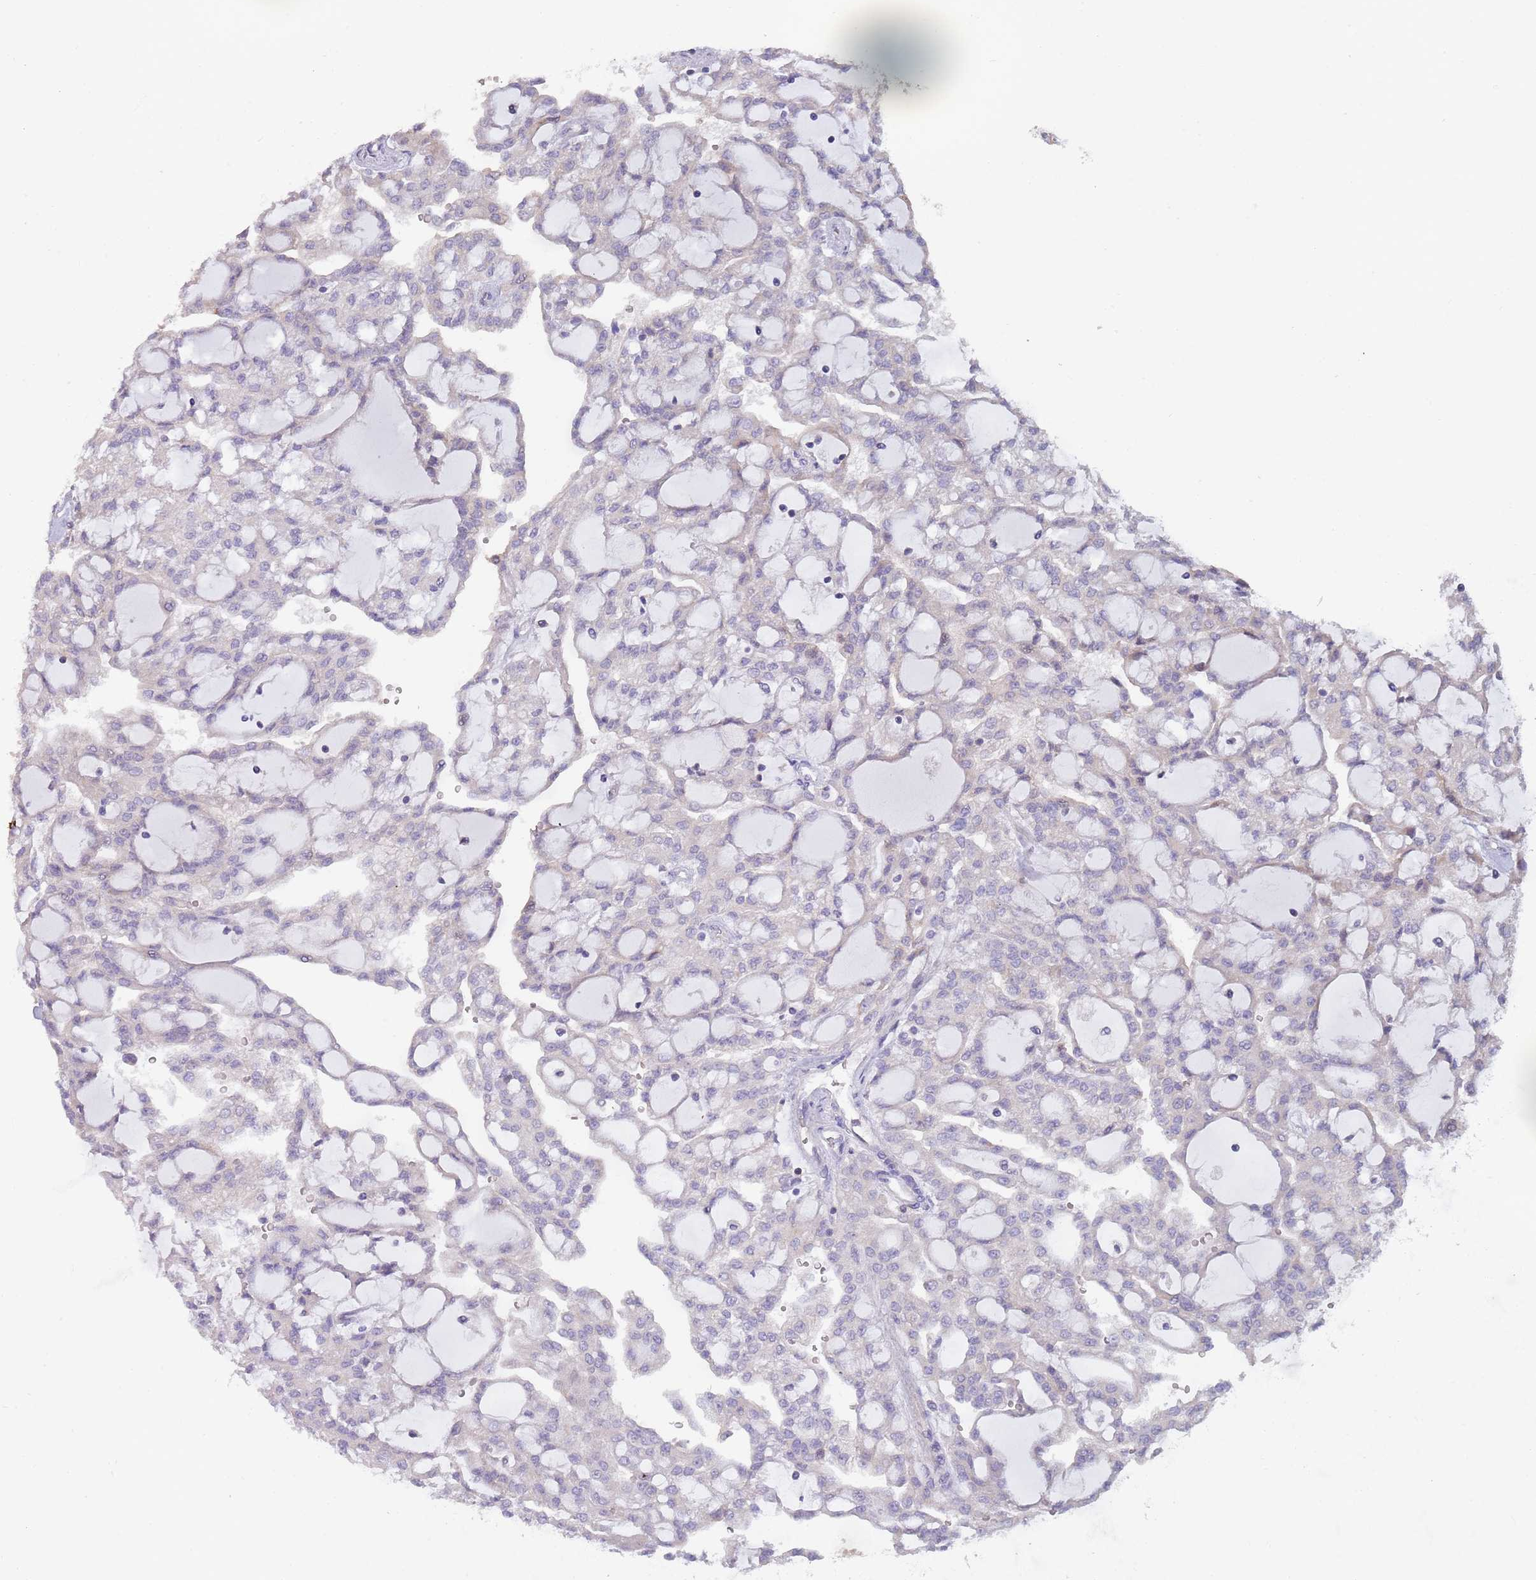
{"staining": {"intensity": "weak", "quantity": "<25%", "location": "cytoplasmic/membranous"}, "tissue": "renal cancer", "cell_type": "Tumor cells", "image_type": "cancer", "snomed": [{"axis": "morphology", "description": "Adenocarcinoma, NOS"}, {"axis": "topography", "description": "Kidney"}], "caption": "Immunohistochemistry photomicrograph of neoplastic tissue: human adenocarcinoma (renal) stained with DAB demonstrates no significant protein staining in tumor cells.", "gene": "SUSD1", "patient": {"sex": "male", "age": 63}}